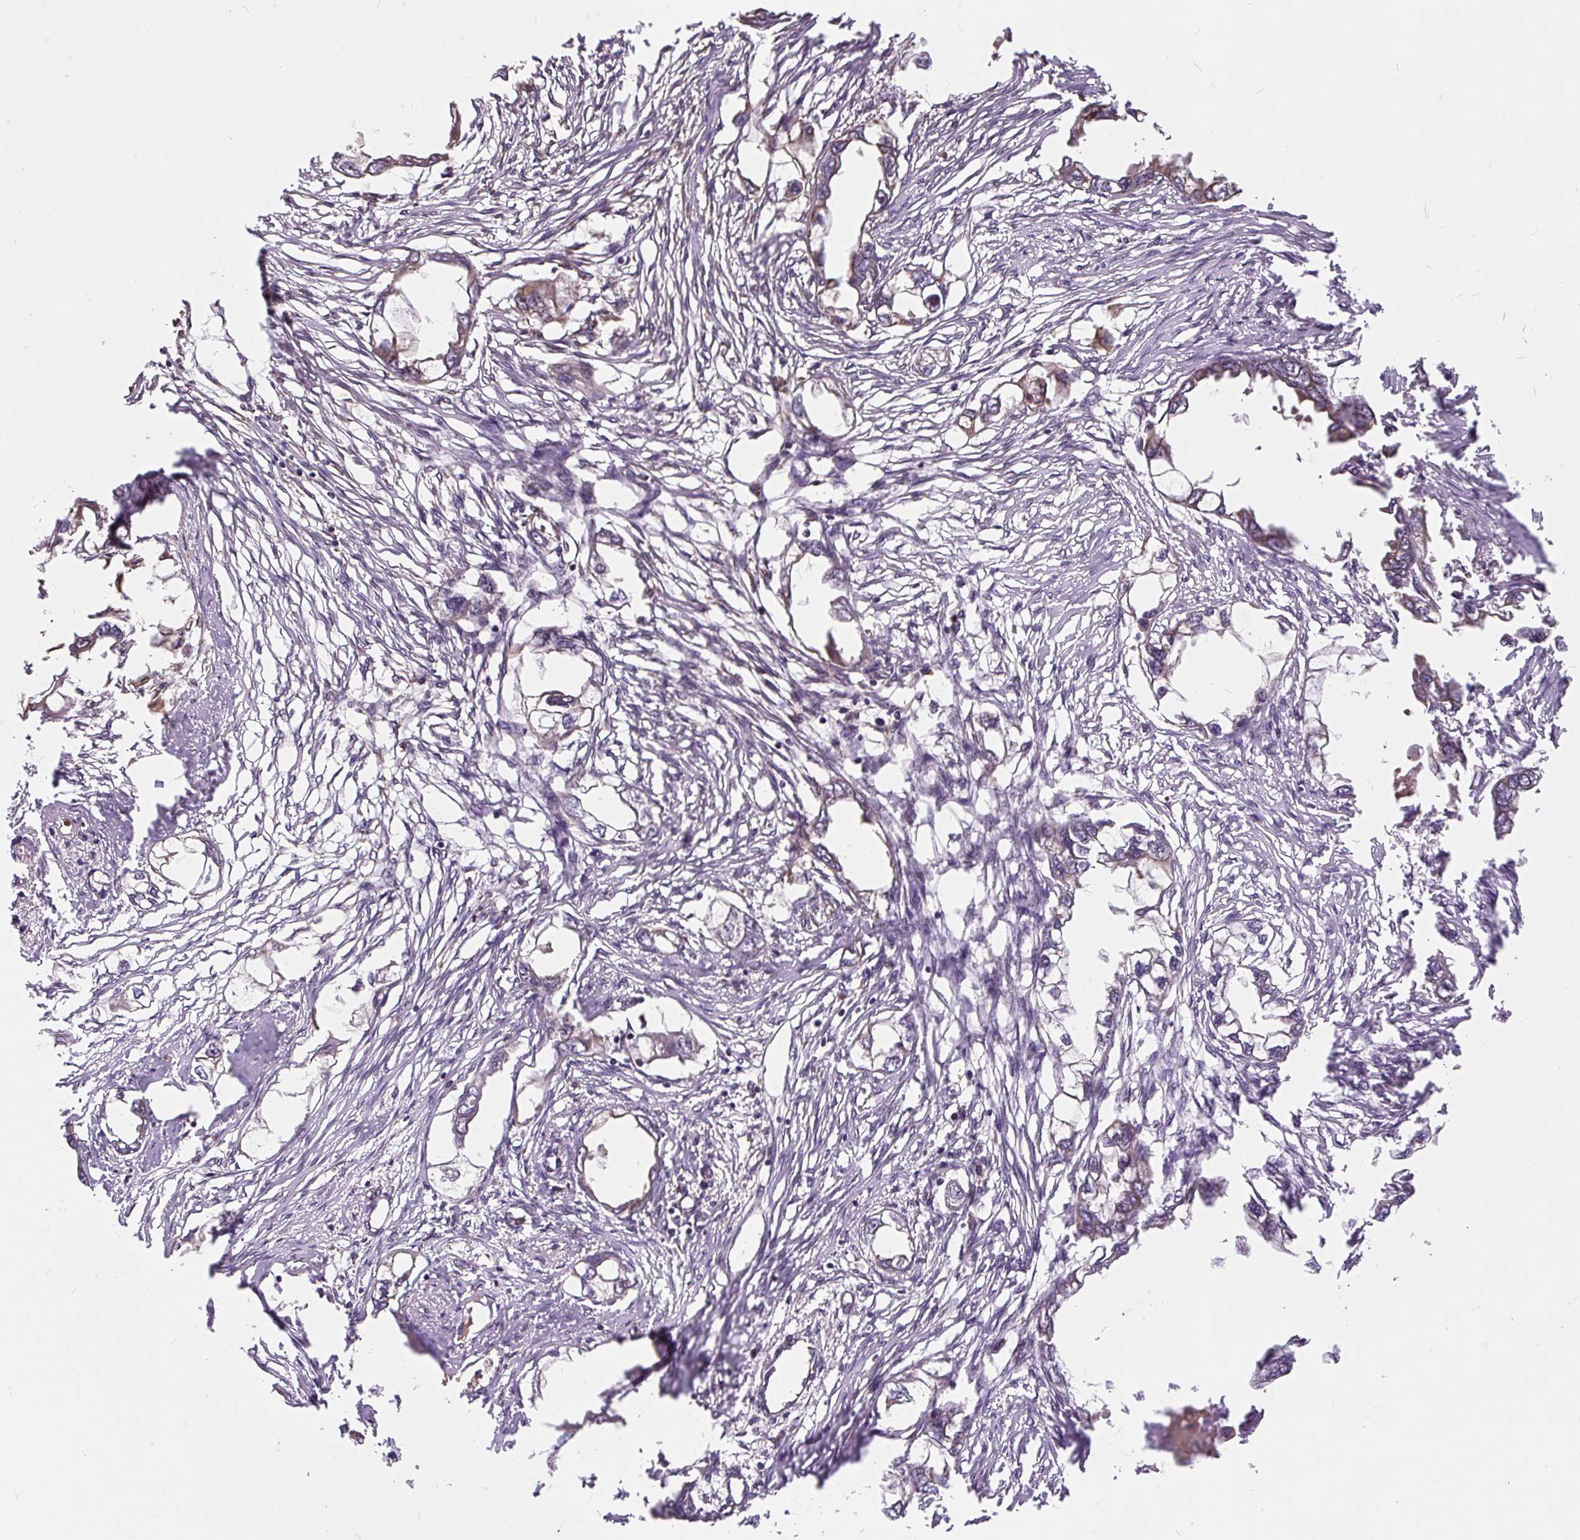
{"staining": {"intensity": "weak", "quantity": "<25%", "location": "cytoplasmic/membranous"}, "tissue": "endometrial cancer", "cell_type": "Tumor cells", "image_type": "cancer", "snomed": [{"axis": "morphology", "description": "Adenocarcinoma, NOS"}, {"axis": "morphology", "description": "Adenocarcinoma, metastatic, NOS"}, {"axis": "topography", "description": "Adipose tissue"}, {"axis": "topography", "description": "Endometrium"}], "caption": "Immunohistochemistry (IHC) image of neoplastic tissue: human endometrial cancer (metastatic adenocarcinoma) stained with DAB (3,3'-diaminobenzidine) exhibits no significant protein expression in tumor cells.", "gene": "PUS7L", "patient": {"sex": "female", "age": 67}}